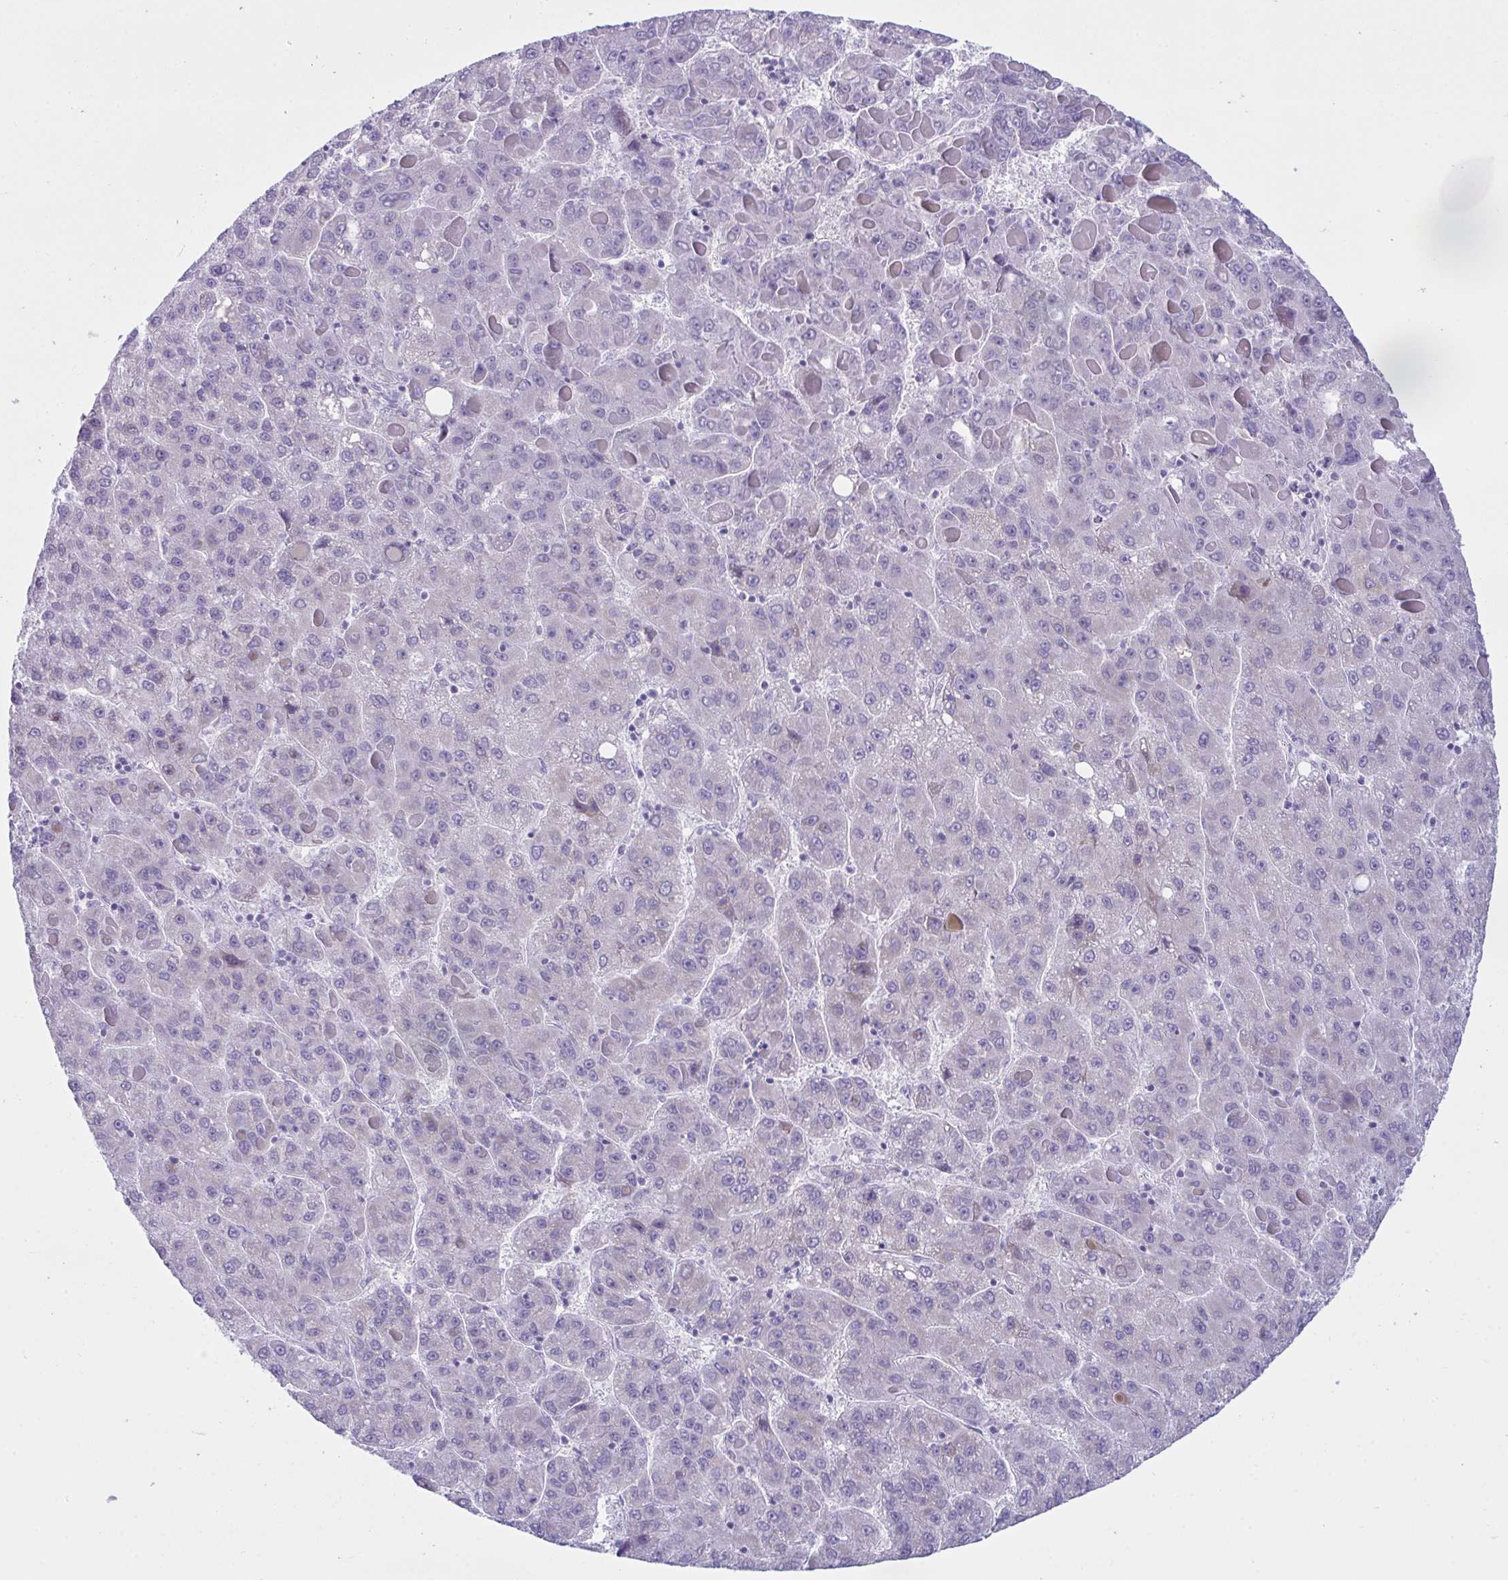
{"staining": {"intensity": "negative", "quantity": "none", "location": "none"}, "tissue": "liver cancer", "cell_type": "Tumor cells", "image_type": "cancer", "snomed": [{"axis": "morphology", "description": "Carcinoma, Hepatocellular, NOS"}, {"axis": "topography", "description": "Liver"}], "caption": "Liver cancer (hepatocellular carcinoma) was stained to show a protein in brown. There is no significant staining in tumor cells.", "gene": "BBS1", "patient": {"sex": "female", "age": 82}}